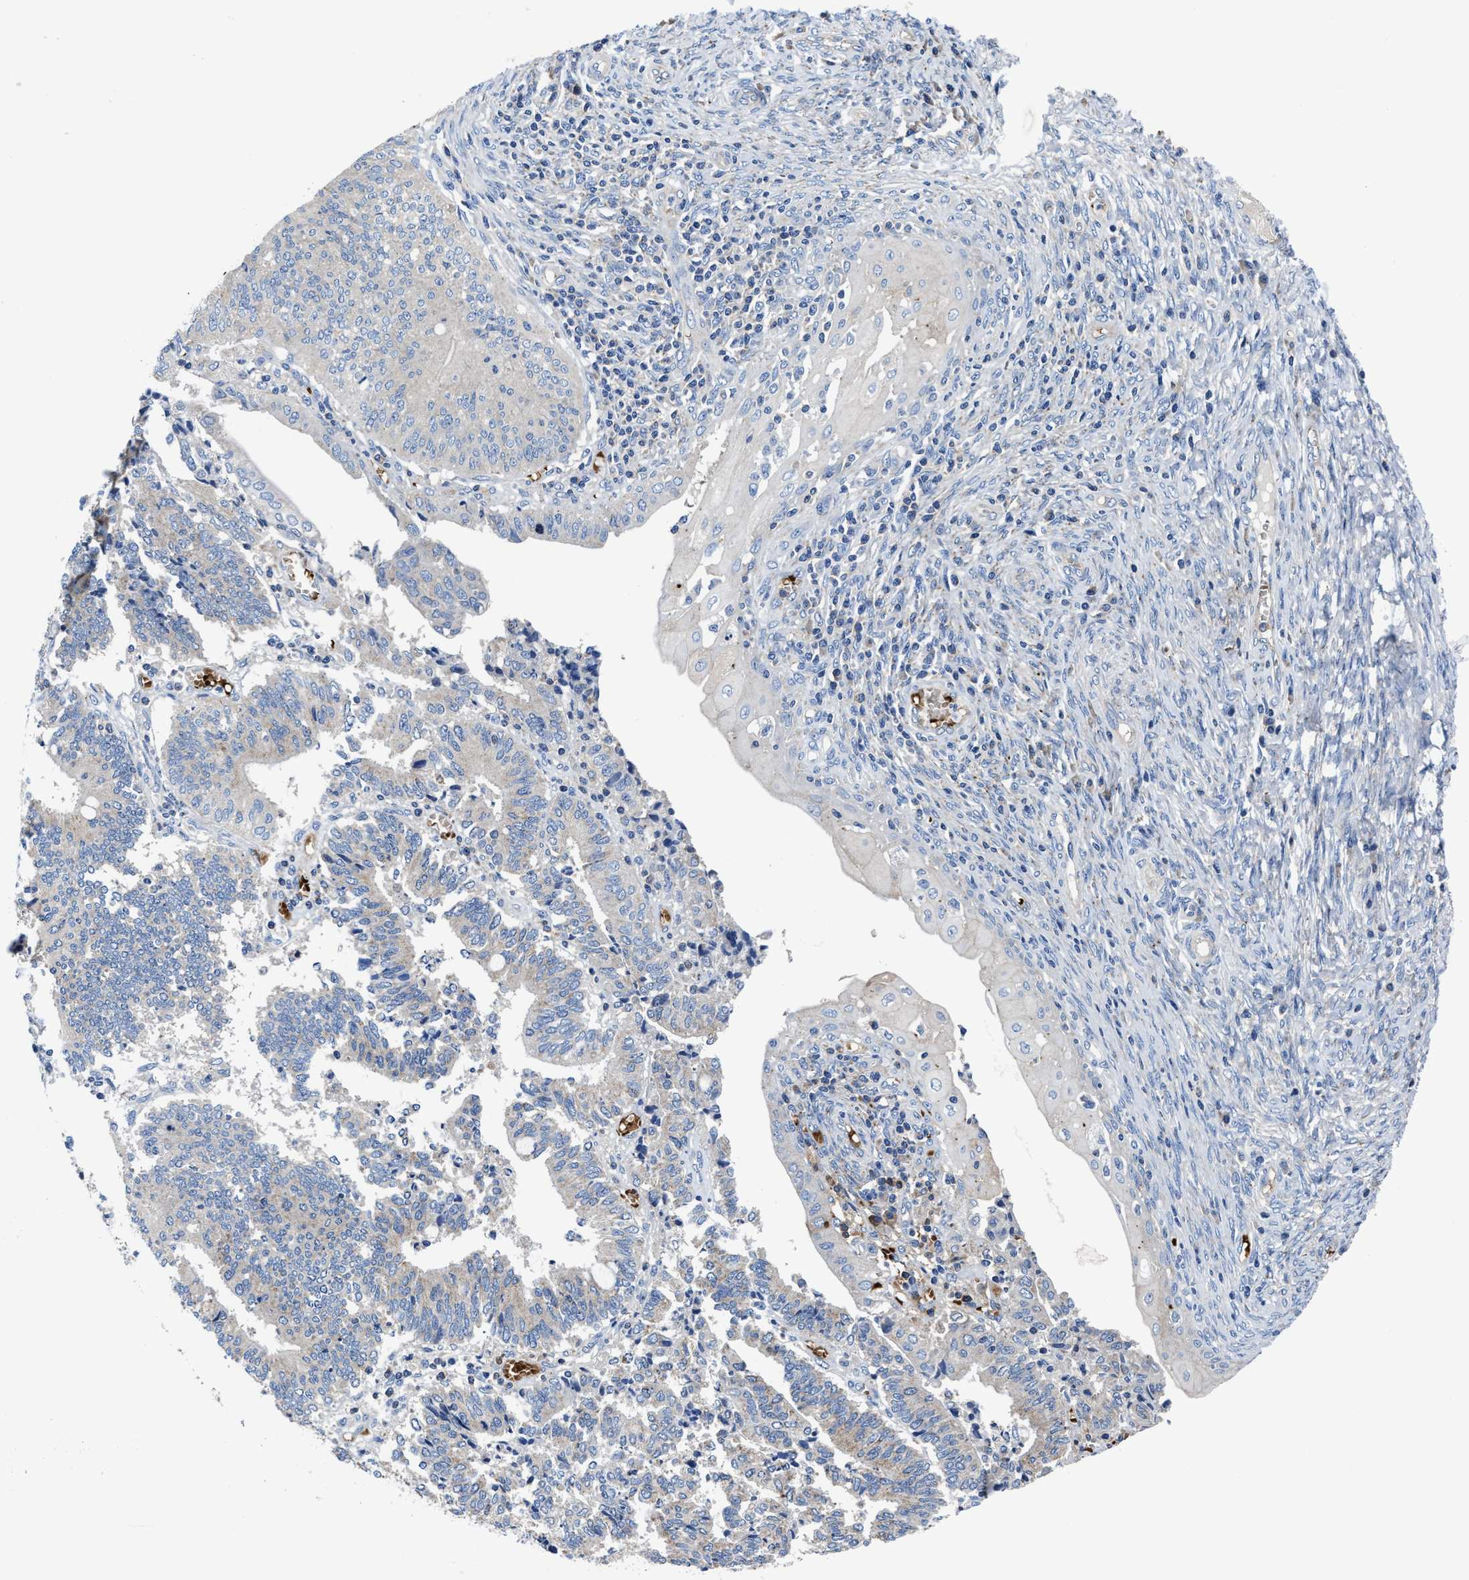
{"staining": {"intensity": "negative", "quantity": "none", "location": "none"}, "tissue": "cervical cancer", "cell_type": "Tumor cells", "image_type": "cancer", "snomed": [{"axis": "morphology", "description": "Adenocarcinoma, NOS"}, {"axis": "topography", "description": "Cervix"}], "caption": "This histopathology image is of adenocarcinoma (cervical) stained with immunohistochemistry (IHC) to label a protein in brown with the nuclei are counter-stained blue. There is no staining in tumor cells.", "gene": "PHLPP1", "patient": {"sex": "female", "age": 44}}